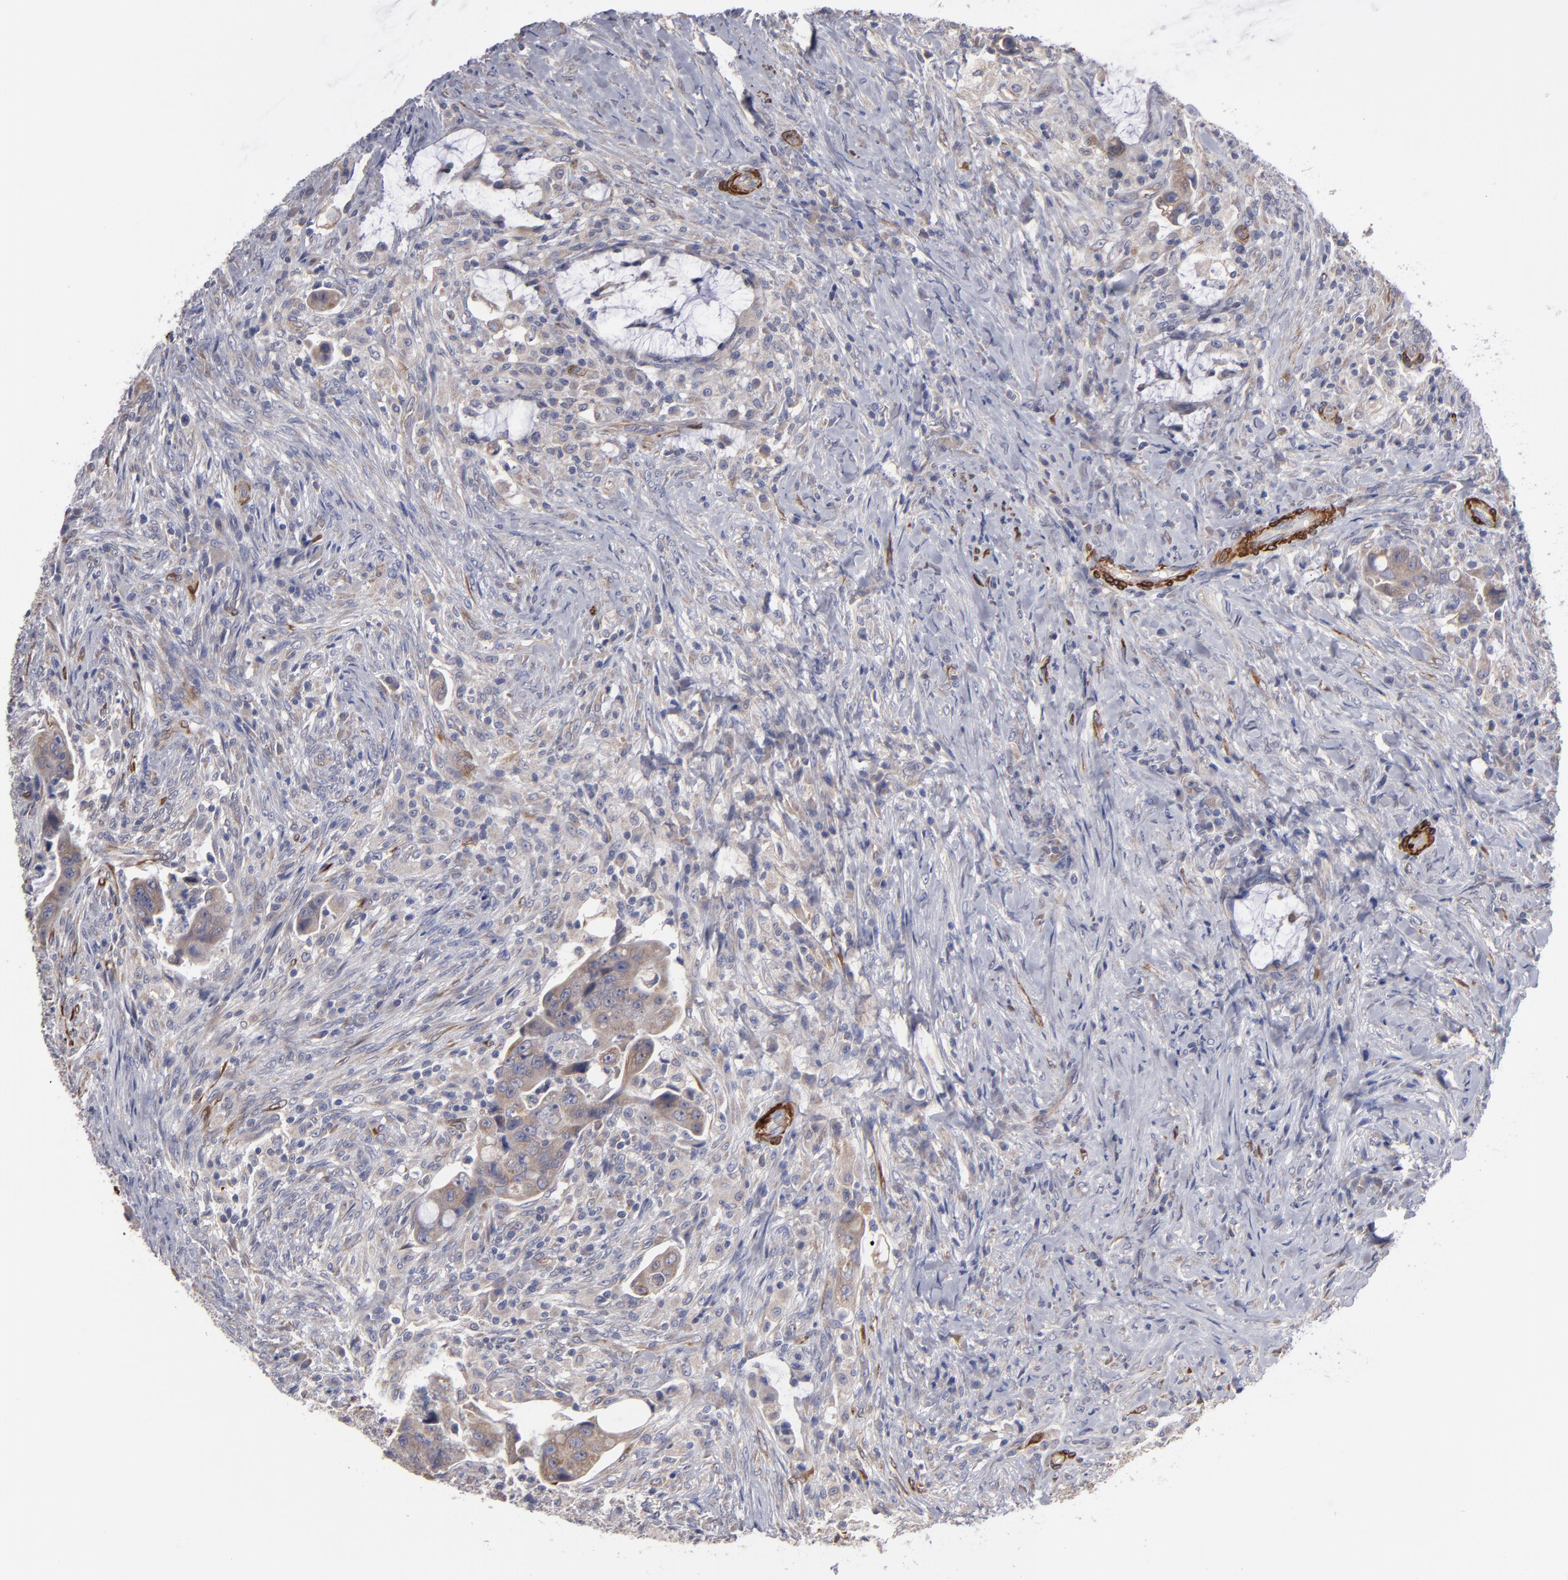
{"staining": {"intensity": "weak", "quantity": ">75%", "location": "cytoplasmic/membranous"}, "tissue": "colorectal cancer", "cell_type": "Tumor cells", "image_type": "cancer", "snomed": [{"axis": "morphology", "description": "Adenocarcinoma, NOS"}, {"axis": "topography", "description": "Rectum"}], "caption": "An image of human colorectal adenocarcinoma stained for a protein demonstrates weak cytoplasmic/membranous brown staining in tumor cells.", "gene": "SLMAP", "patient": {"sex": "female", "age": 71}}